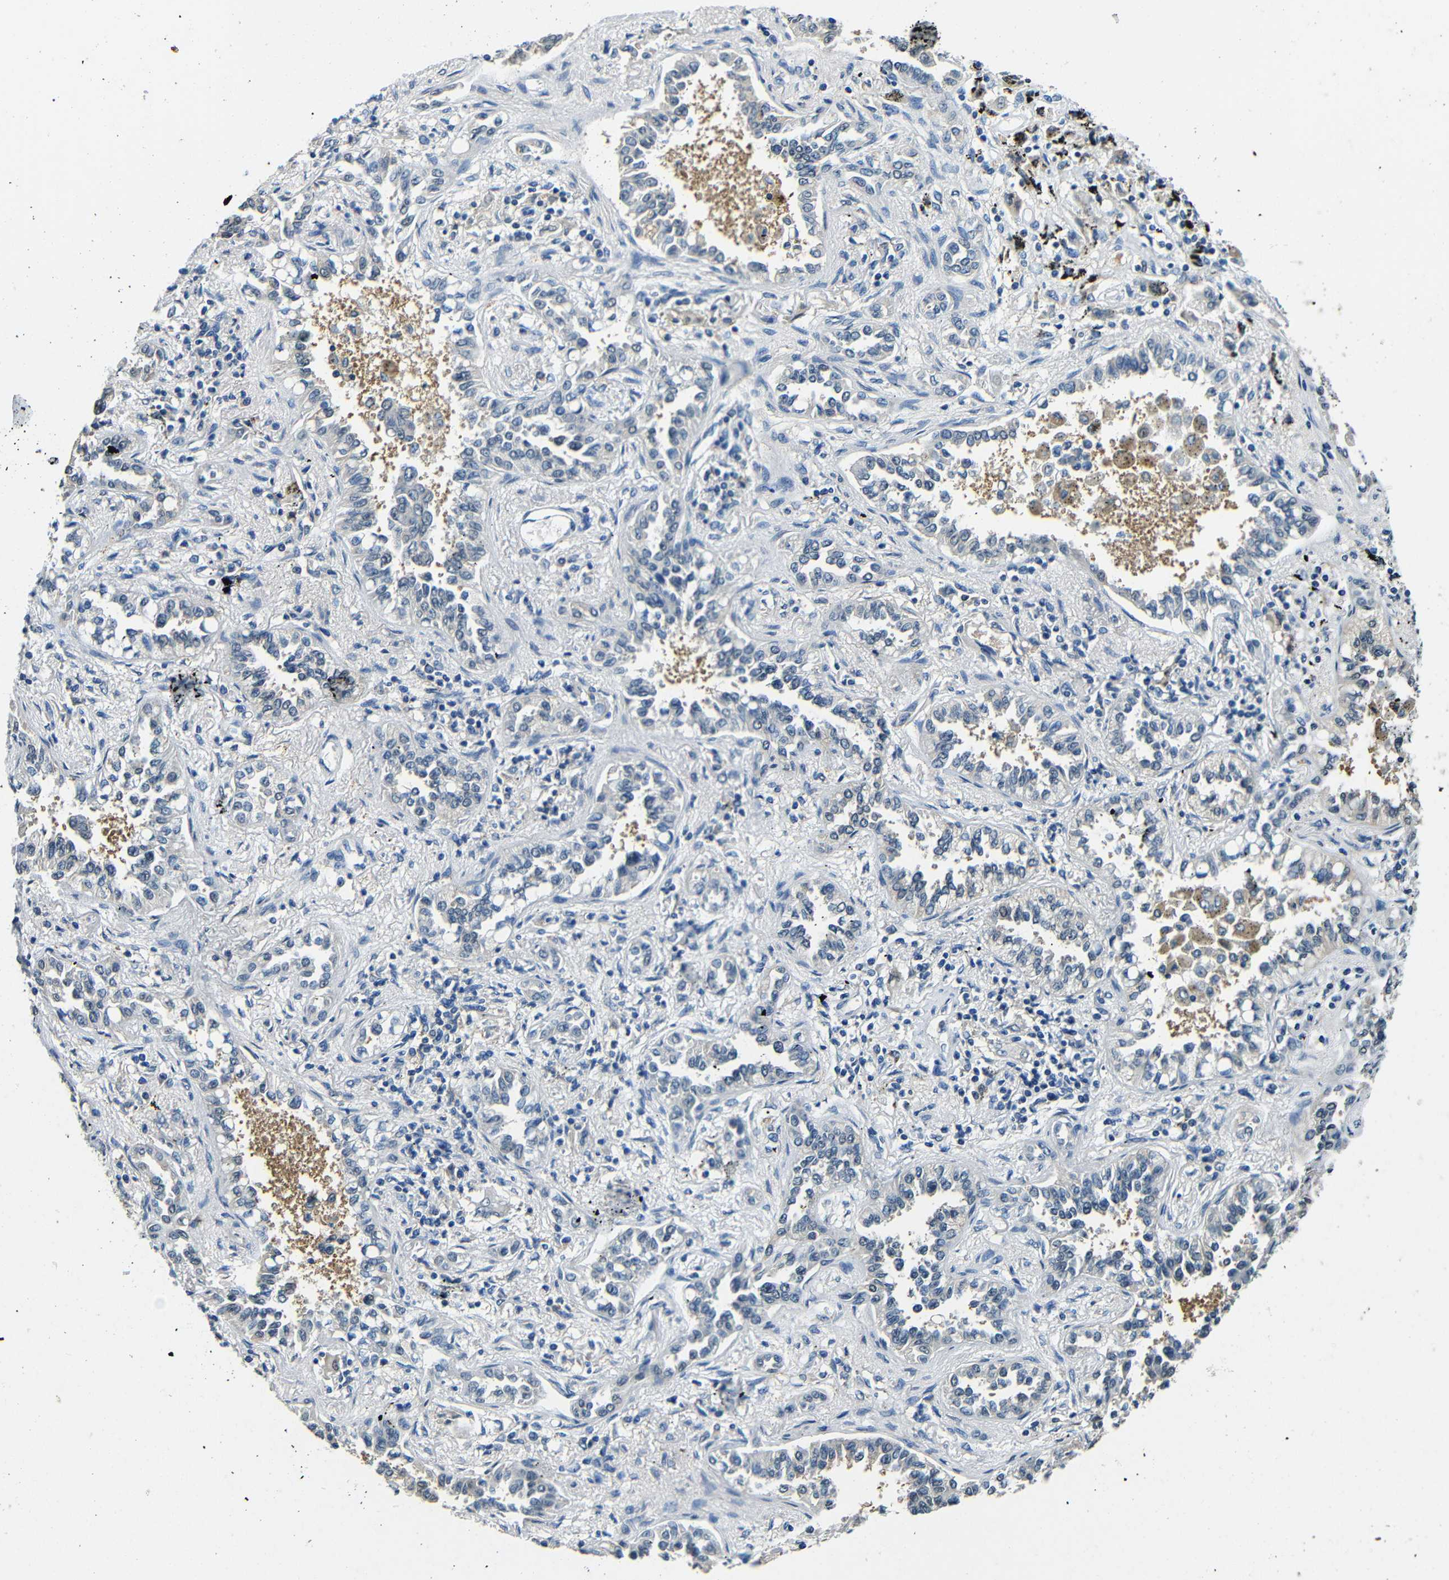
{"staining": {"intensity": "negative", "quantity": "none", "location": "none"}, "tissue": "lung cancer", "cell_type": "Tumor cells", "image_type": "cancer", "snomed": [{"axis": "morphology", "description": "Normal tissue, NOS"}, {"axis": "morphology", "description": "Adenocarcinoma, NOS"}, {"axis": "topography", "description": "Lung"}], "caption": "Immunohistochemistry histopathology image of adenocarcinoma (lung) stained for a protein (brown), which shows no staining in tumor cells.", "gene": "ADAP1", "patient": {"sex": "male", "age": 59}}